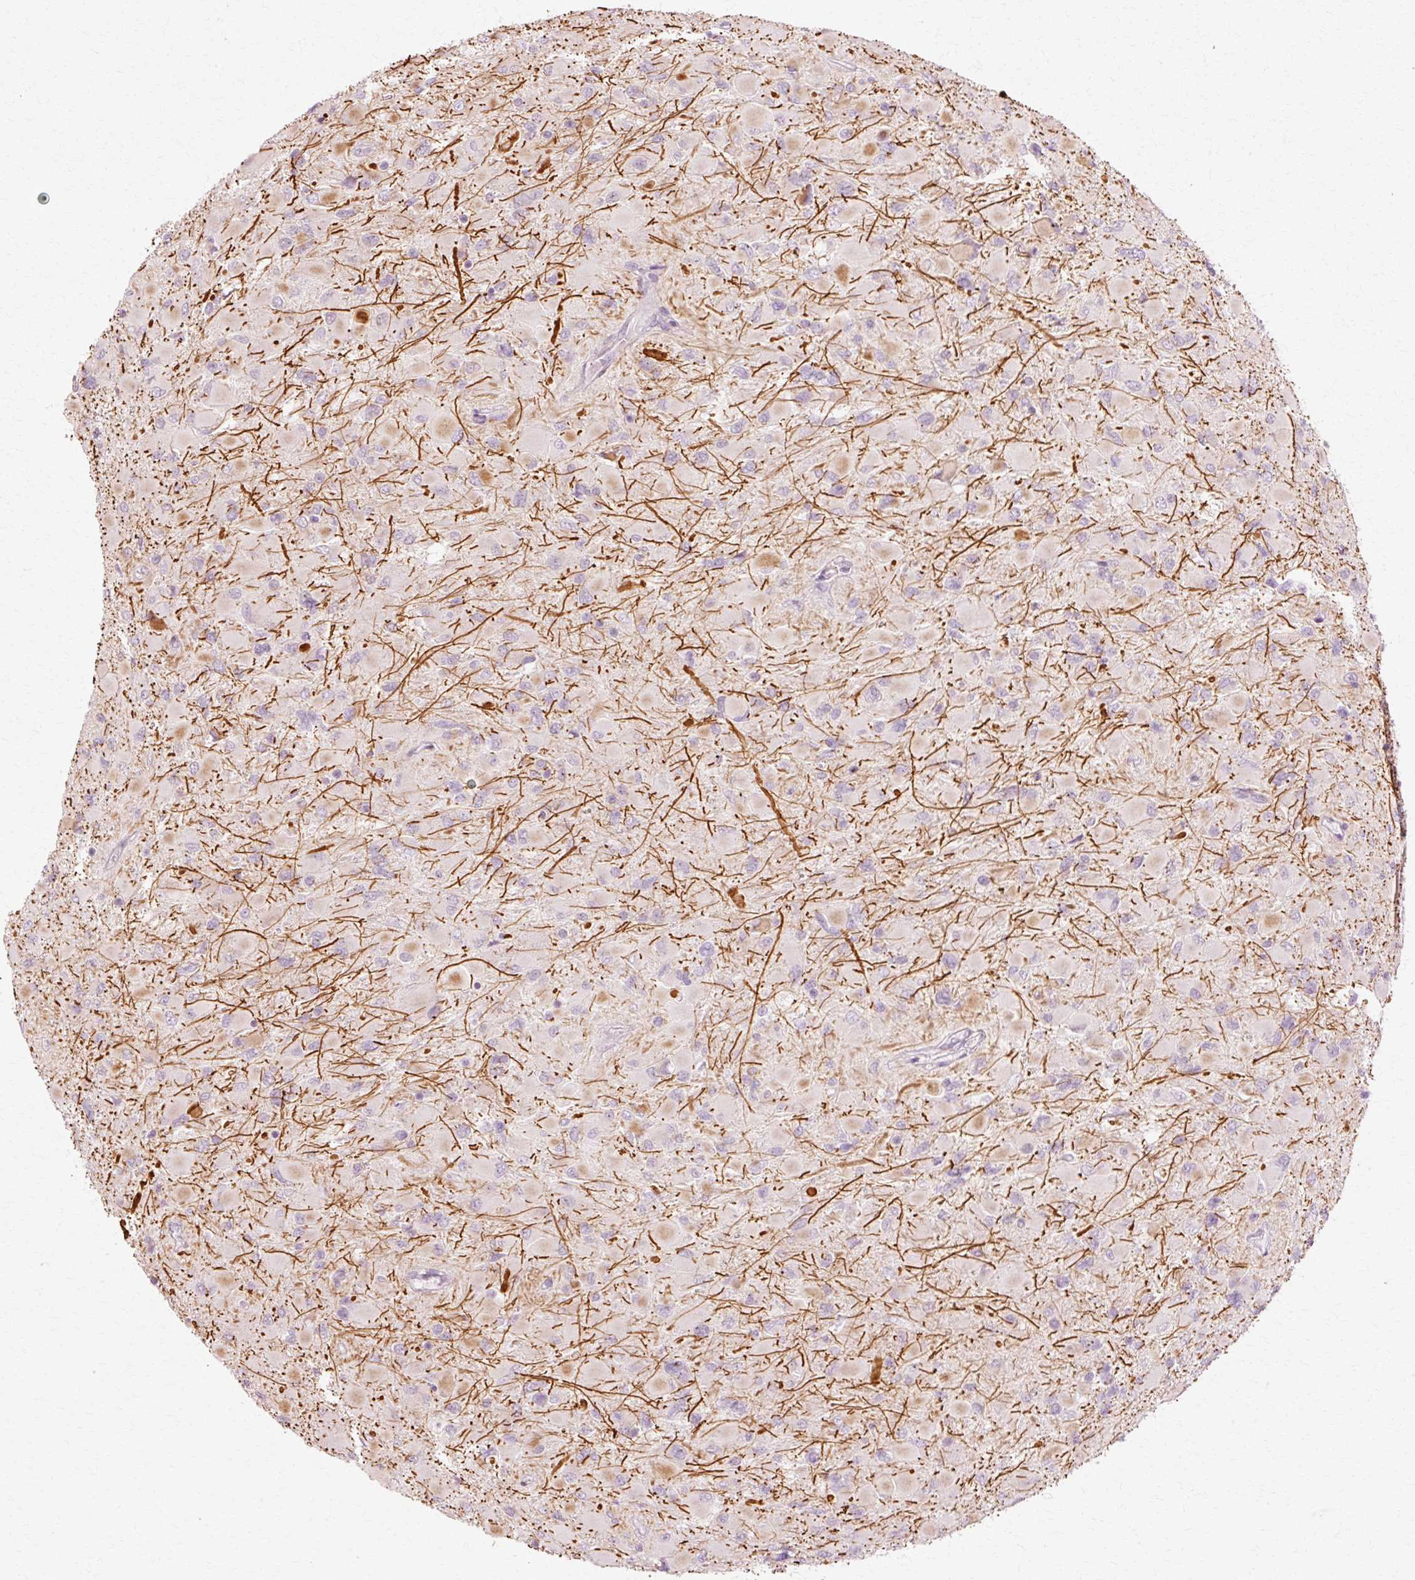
{"staining": {"intensity": "negative", "quantity": "none", "location": "none"}, "tissue": "glioma", "cell_type": "Tumor cells", "image_type": "cancer", "snomed": [{"axis": "morphology", "description": "Glioma, malignant, High grade"}, {"axis": "topography", "description": "Cerebral cortex"}], "caption": "Immunohistochemistry (IHC) micrograph of glioma stained for a protein (brown), which shows no staining in tumor cells. (IHC, brightfield microscopy, high magnification).", "gene": "RGPD5", "patient": {"sex": "female", "age": 36}}